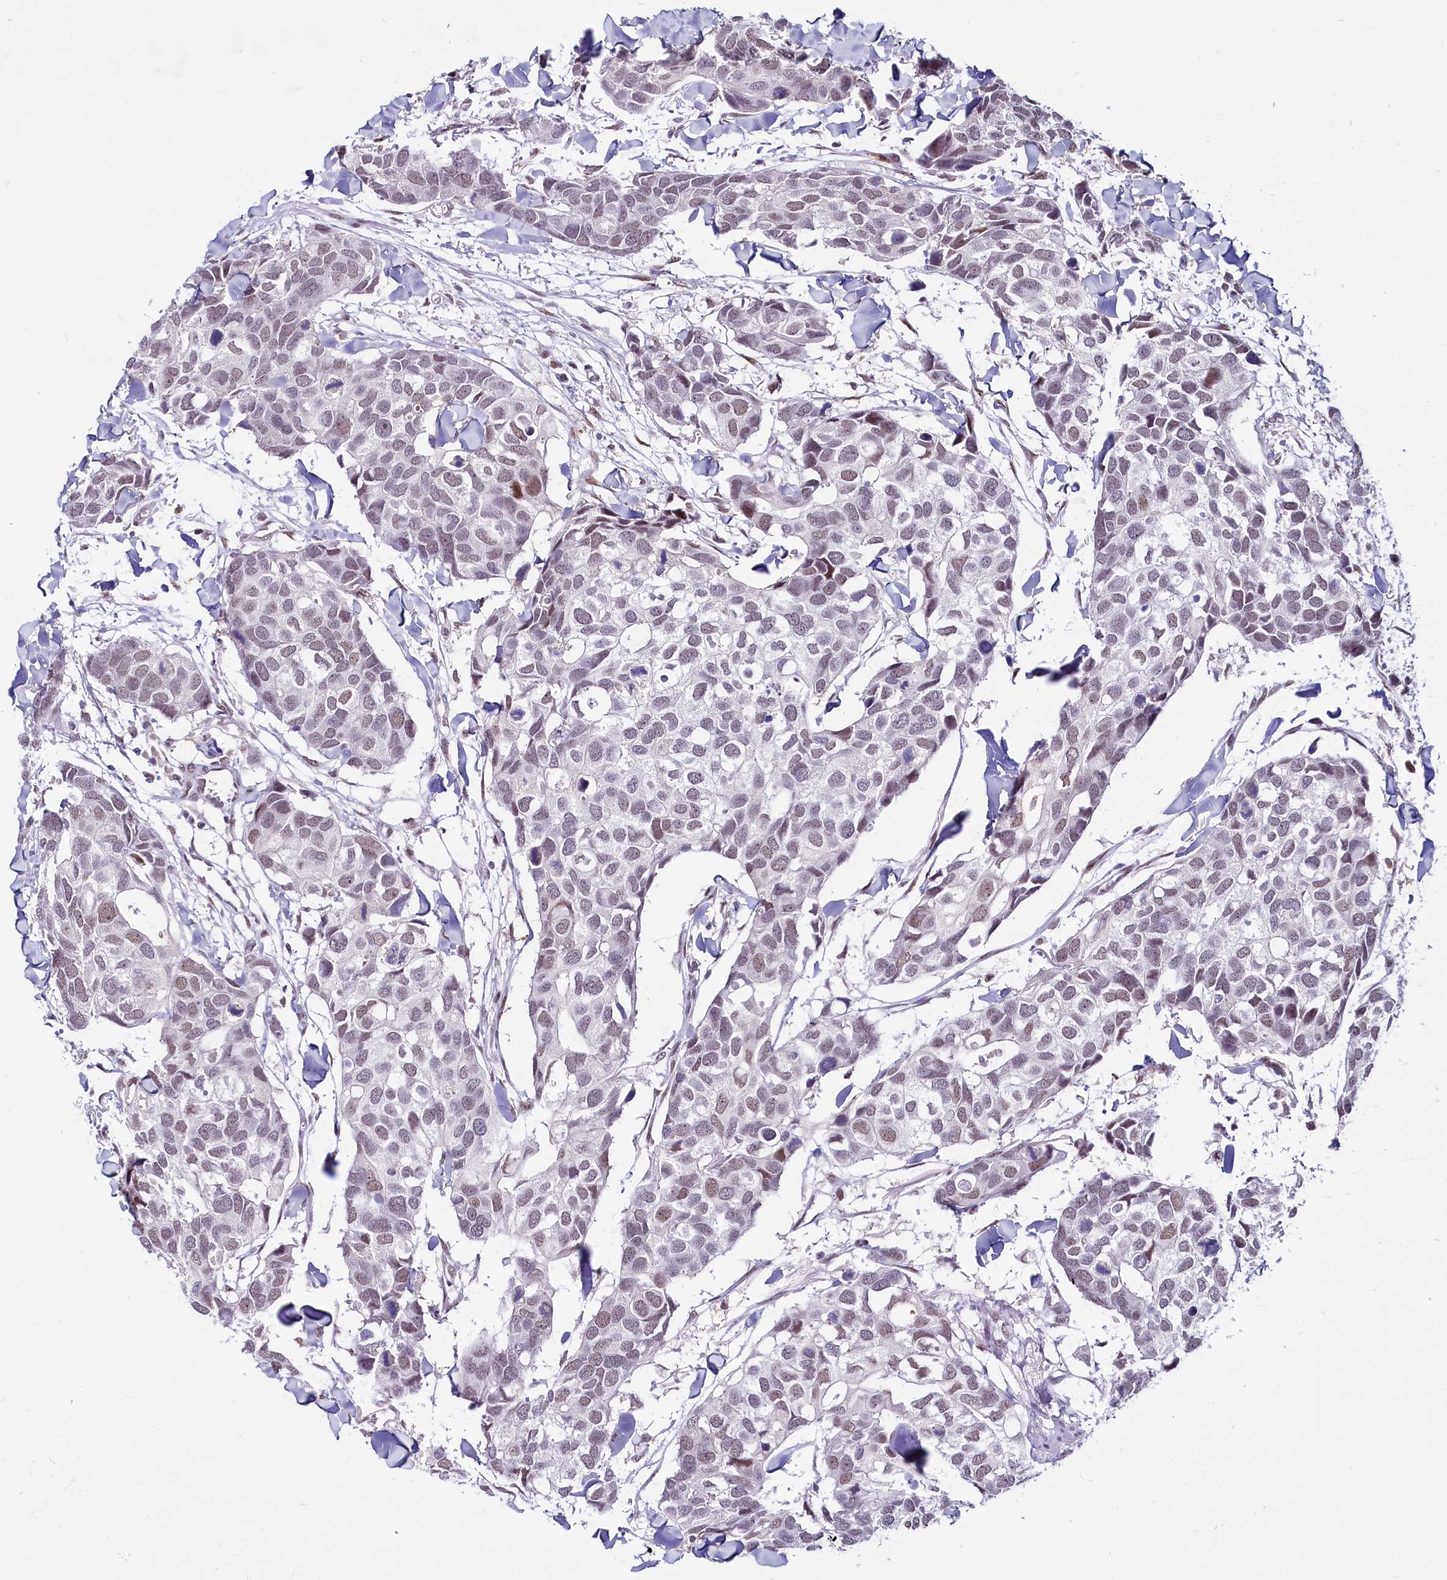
{"staining": {"intensity": "weak", "quantity": "<25%", "location": "nuclear"}, "tissue": "breast cancer", "cell_type": "Tumor cells", "image_type": "cancer", "snomed": [{"axis": "morphology", "description": "Duct carcinoma"}, {"axis": "topography", "description": "Breast"}], "caption": "An image of human breast cancer is negative for staining in tumor cells.", "gene": "SCAF11", "patient": {"sex": "female", "age": 83}}